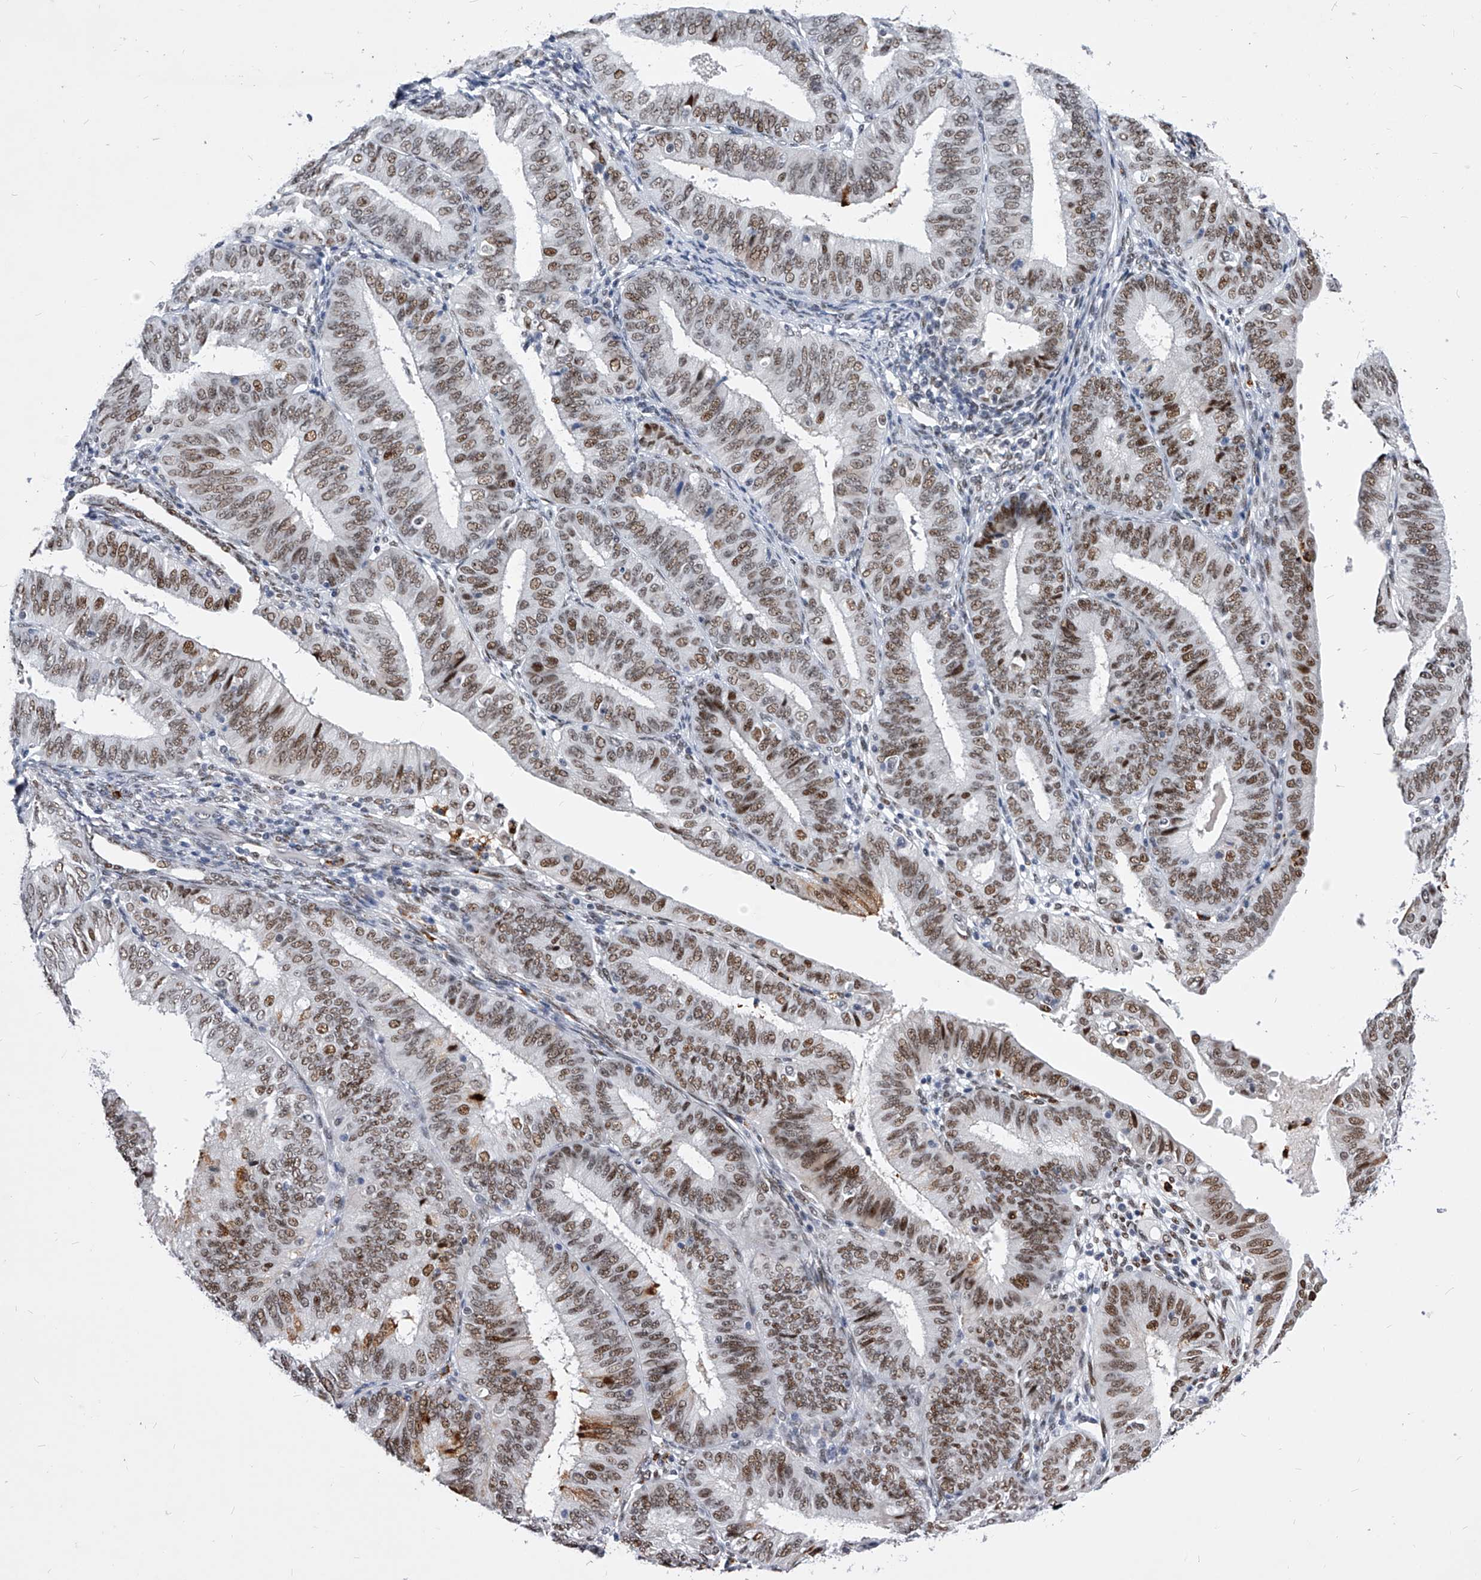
{"staining": {"intensity": "moderate", "quantity": ">75%", "location": "nuclear"}, "tissue": "endometrial cancer", "cell_type": "Tumor cells", "image_type": "cancer", "snomed": [{"axis": "morphology", "description": "Adenocarcinoma, NOS"}, {"axis": "topography", "description": "Endometrium"}], "caption": "Endometrial adenocarcinoma was stained to show a protein in brown. There is medium levels of moderate nuclear expression in about >75% of tumor cells.", "gene": "TESK2", "patient": {"sex": "female", "age": 51}}